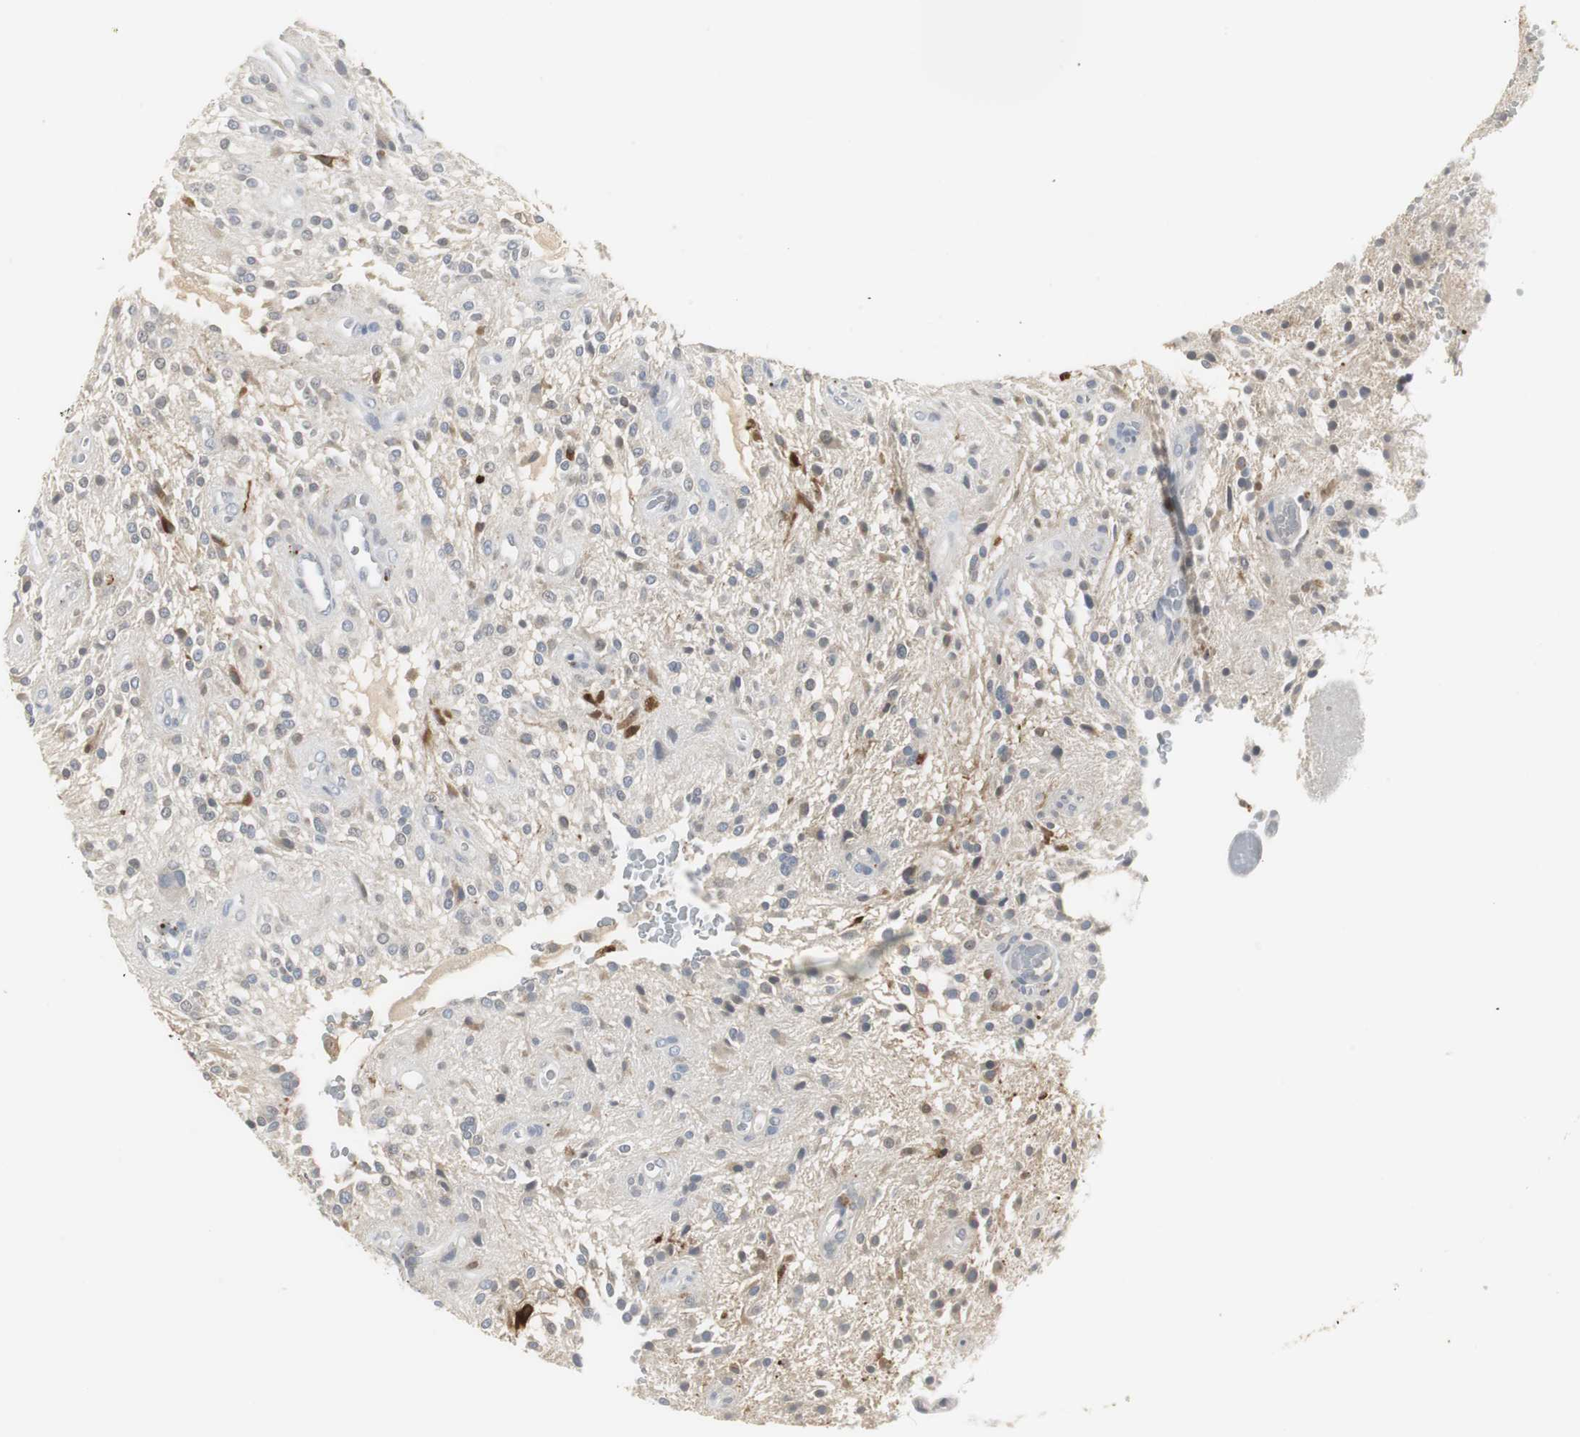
{"staining": {"intensity": "negative", "quantity": "none", "location": "none"}, "tissue": "glioma", "cell_type": "Tumor cells", "image_type": "cancer", "snomed": [{"axis": "morphology", "description": "Glioma, malignant, NOS"}, {"axis": "topography", "description": "Cerebellum"}], "caption": "Immunohistochemistry histopathology image of neoplastic tissue: human glioma (malignant) stained with DAB shows no significant protein positivity in tumor cells.", "gene": "PI15", "patient": {"sex": "female", "age": 10}}